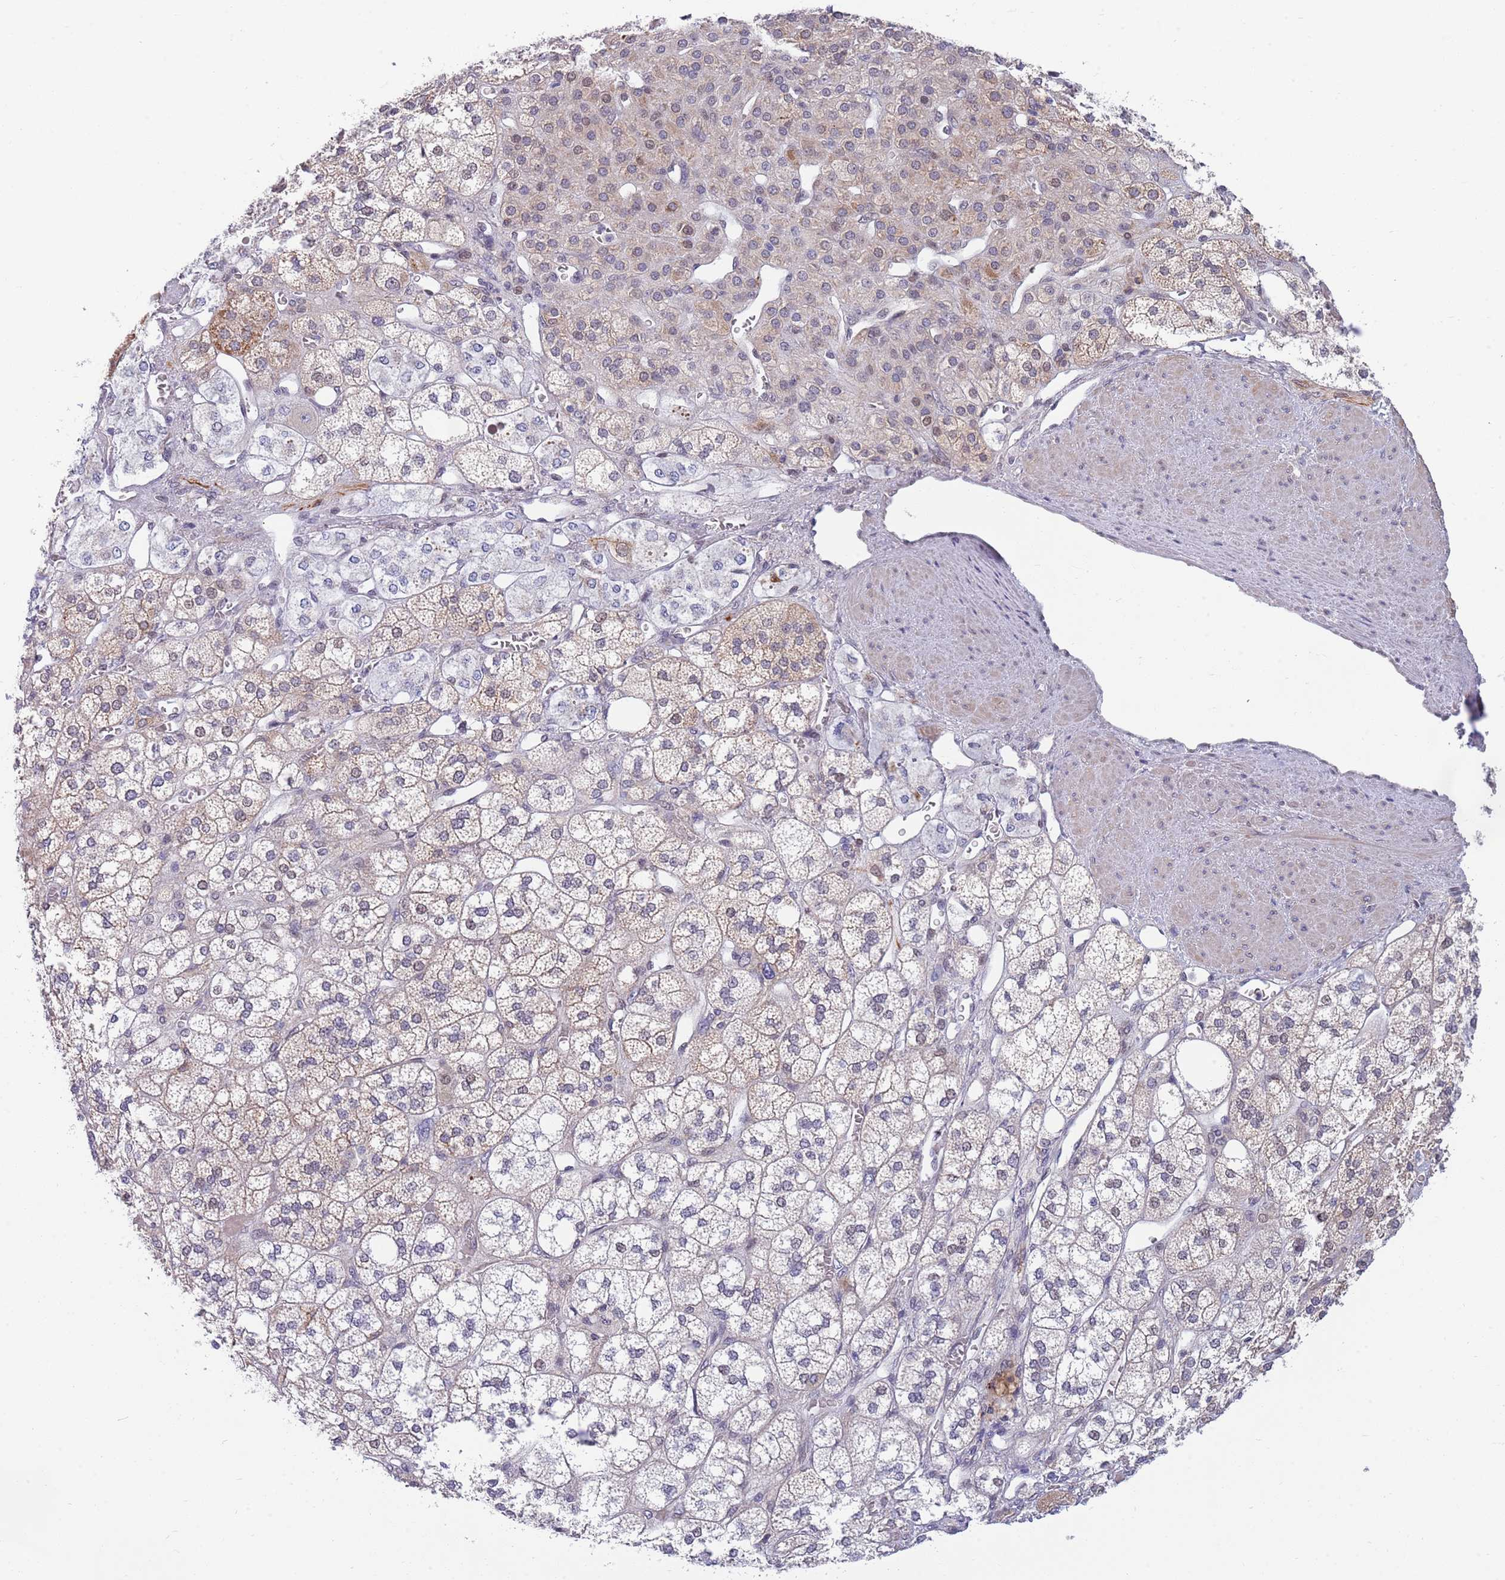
{"staining": {"intensity": "moderate", "quantity": "25%-75%", "location": "cytoplasmic/membranous,nuclear"}, "tissue": "adrenal gland", "cell_type": "Glandular cells", "image_type": "normal", "snomed": [{"axis": "morphology", "description": "Normal tissue, NOS"}, {"axis": "topography", "description": "Adrenal gland"}], "caption": "The immunohistochemical stain shows moderate cytoplasmic/membranous,nuclear expression in glandular cells of unremarkable adrenal gland.", "gene": "NLRP6", "patient": {"sex": "male", "age": 61}}